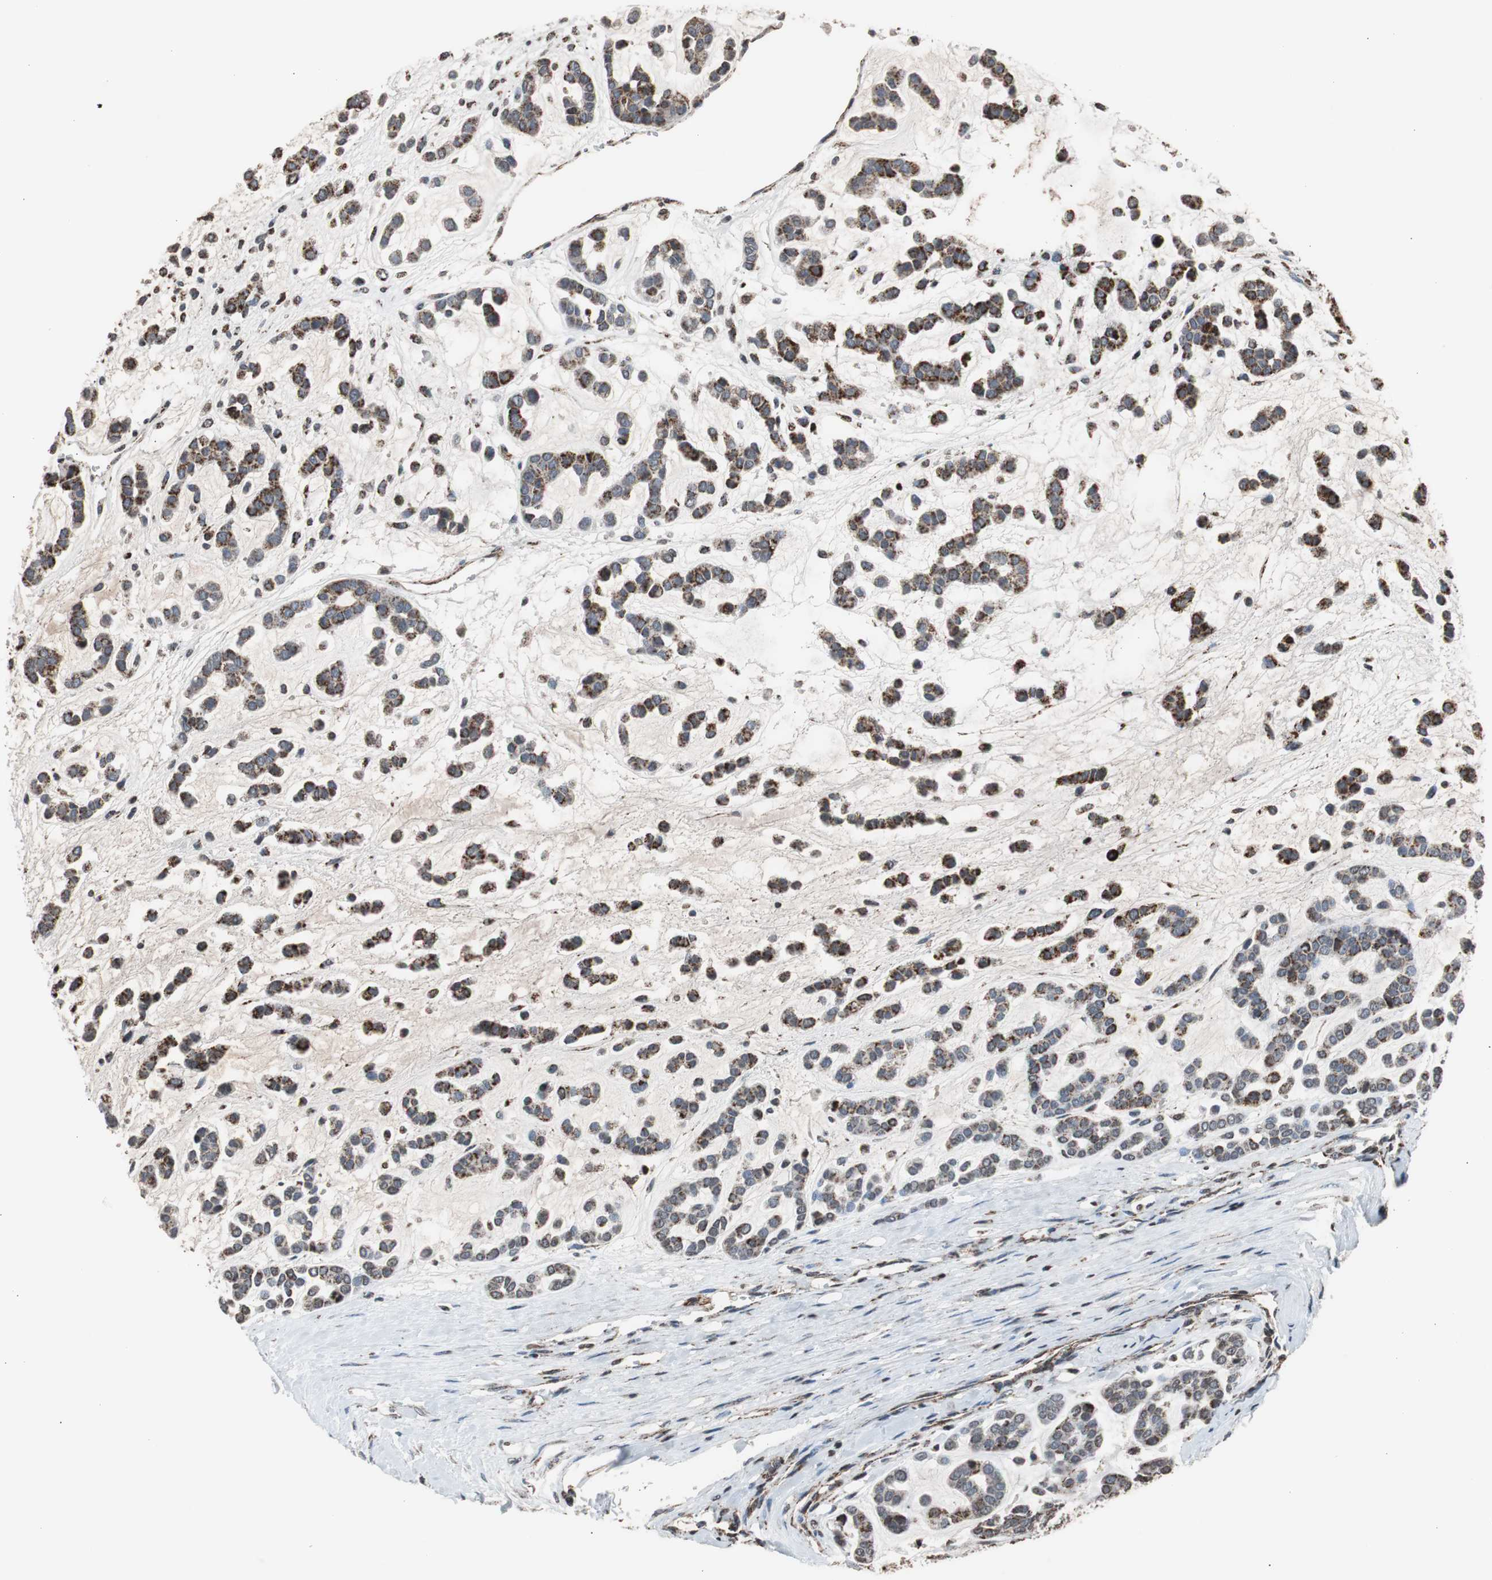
{"staining": {"intensity": "strong", "quantity": ">75%", "location": "cytoplasmic/membranous"}, "tissue": "head and neck cancer", "cell_type": "Tumor cells", "image_type": "cancer", "snomed": [{"axis": "morphology", "description": "Adenocarcinoma, NOS"}, {"axis": "morphology", "description": "Adenoma, NOS"}, {"axis": "topography", "description": "Head-Neck"}], "caption": "Head and neck adenocarcinoma tissue shows strong cytoplasmic/membranous expression in approximately >75% of tumor cells The staining was performed using DAB to visualize the protein expression in brown, while the nuclei were stained in blue with hematoxylin (Magnification: 20x).", "gene": "HSPA9", "patient": {"sex": "female", "age": 55}}